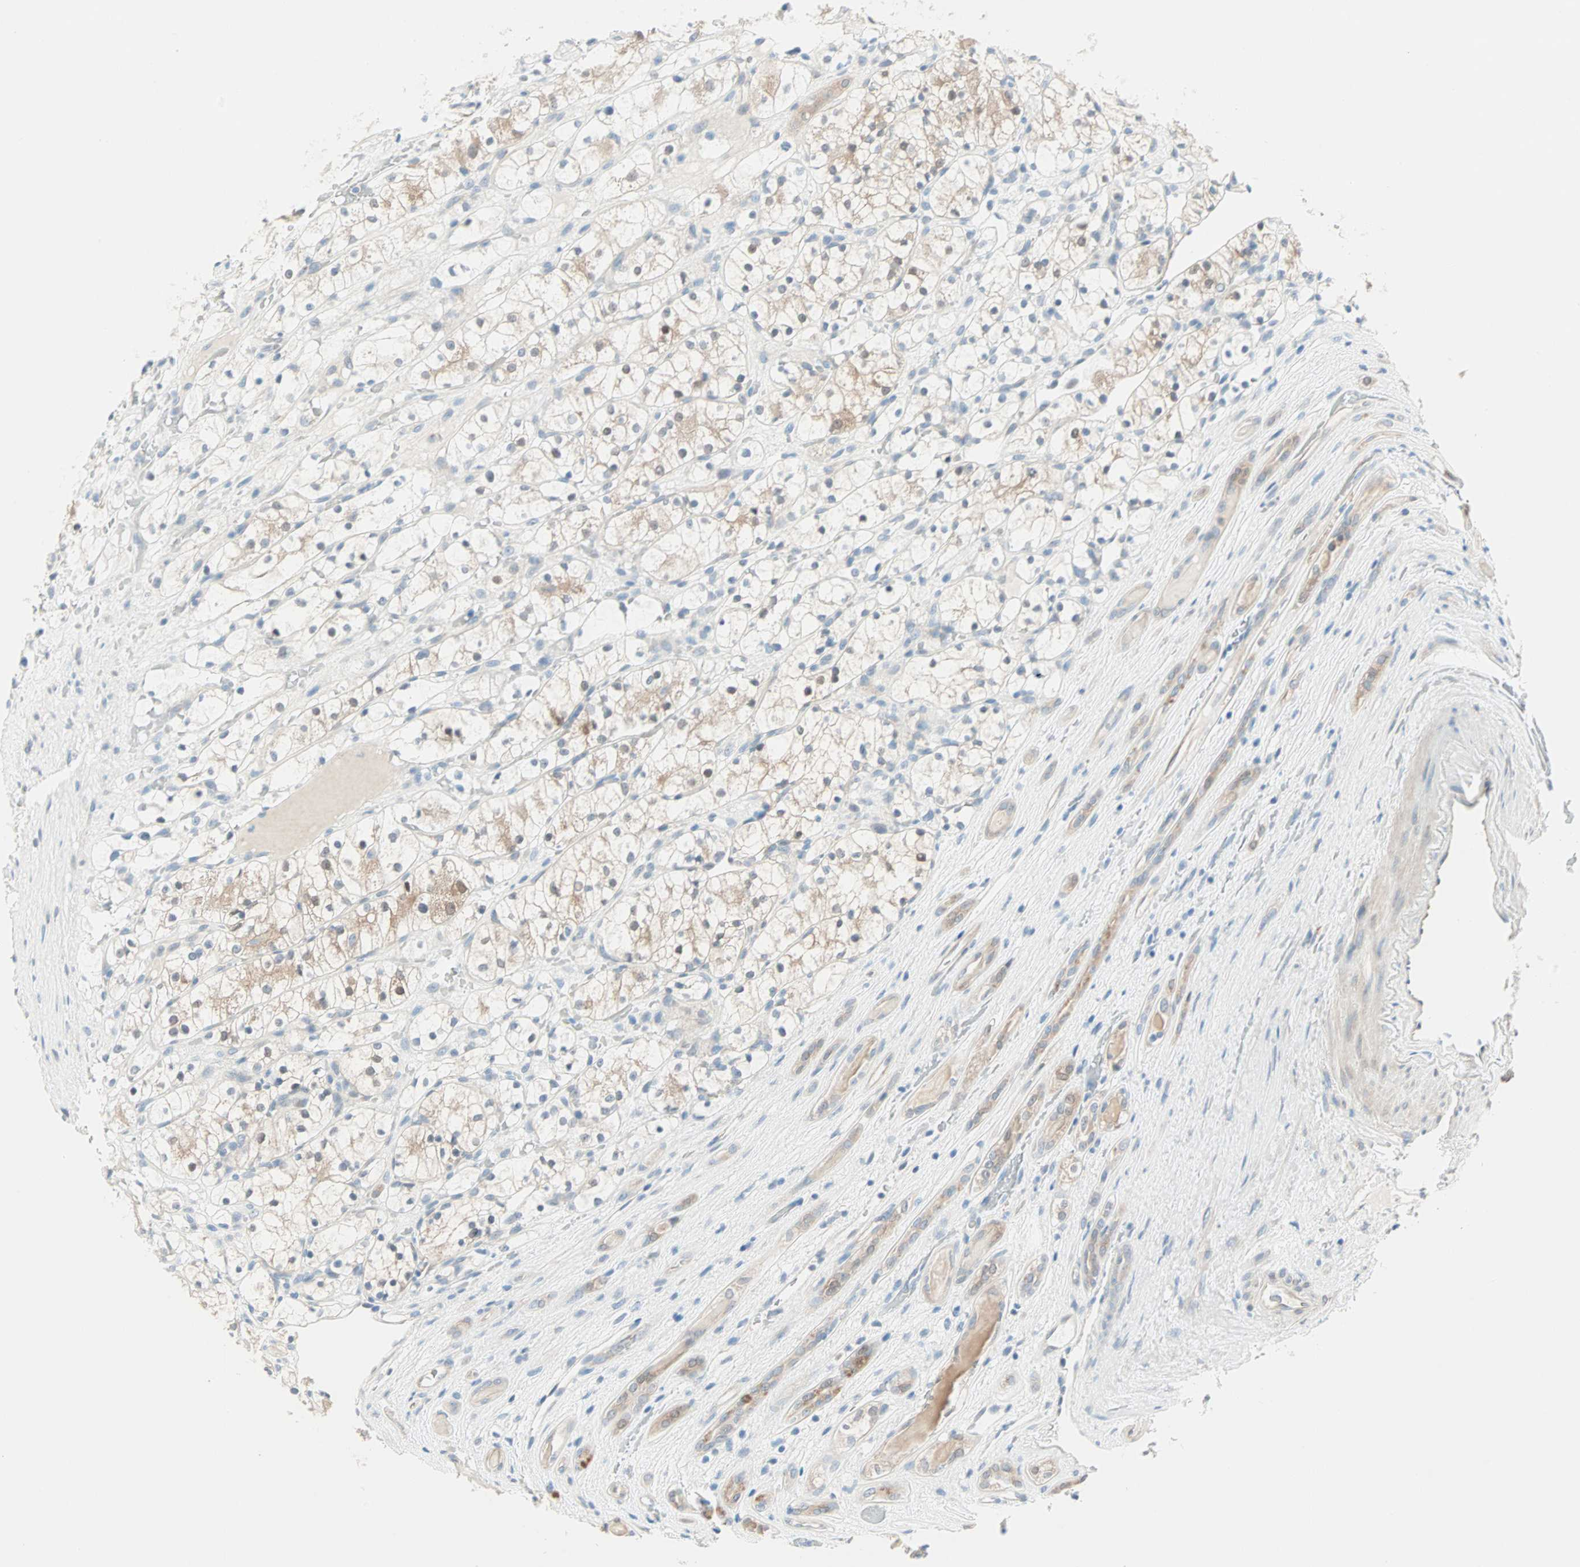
{"staining": {"intensity": "weak", "quantity": "25%-75%", "location": "cytoplasmic/membranous"}, "tissue": "renal cancer", "cell_type": "Tumor cells", "image_type": "cancer", "snomed": [{"axis": "morphology", "description": "Adenocarcinoma, NOS"}, {"axis": "topography", "description": "Kidney"}], "caption": "Immunohistochemical staining of renal cancer shows low levels of weak cytoplasmic/membranous positivity in about 25%-75% of tumor cells. (DAB (3,3'-diaminobenzidine) = brown stain, brightfield microscopy at high magnification).", "gene": "SULT1C2", "patient": {"sex": "female", "age": 60}}